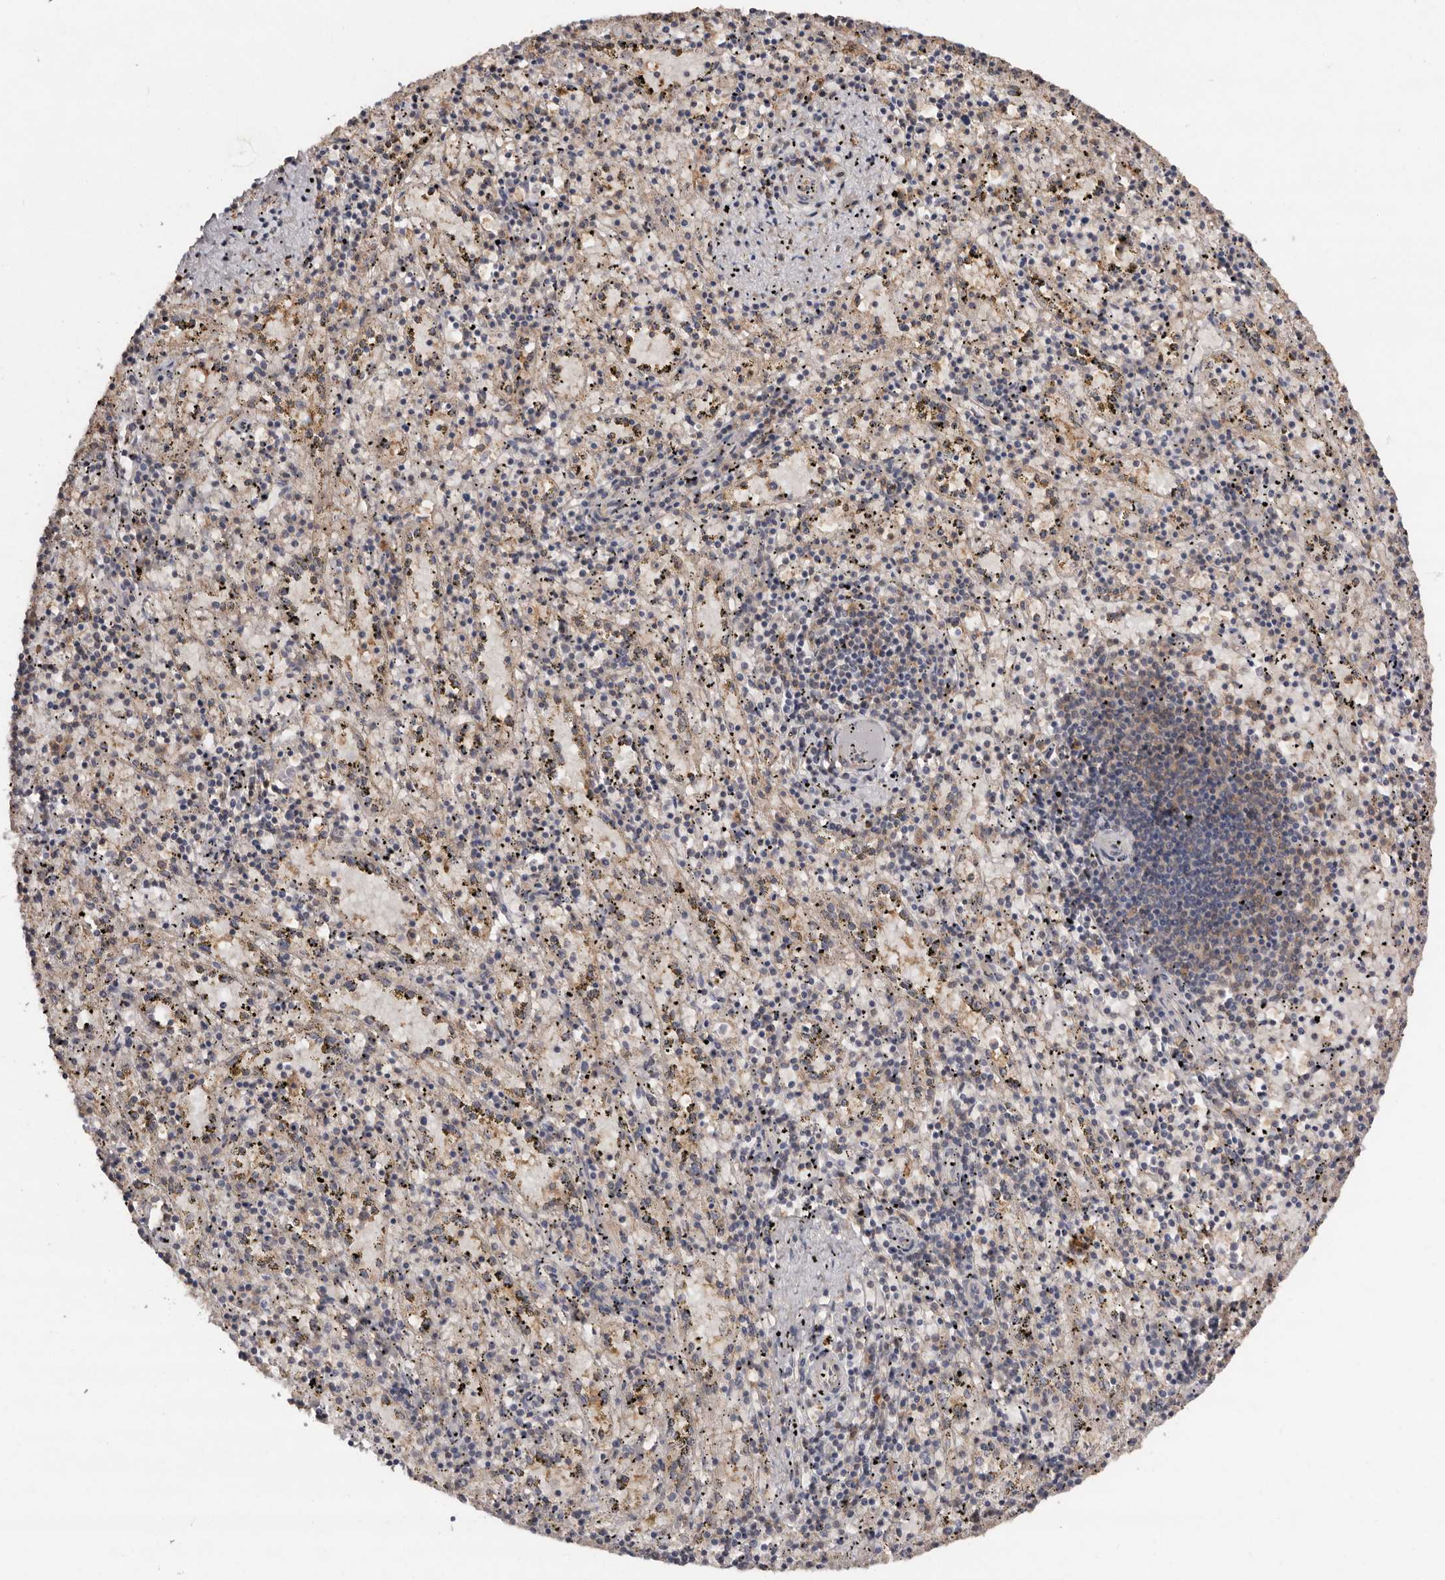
{"staining": {"intensity": "weak", "quantity": "25%-75%", "location": "cytoplasmic/membranous"}, "tissue": "spleen", "cell_type": "Cells in red pulp", "image_type": "normal", "snomed": [{"axis": "morphology", "description": "Normal tissue, NOS"}, {"axis": "topography", "description": "Spleen"}], "caption": "Brown immunohistochemical staining in unremarkable human spleen displays weak cytoplasmic/membranous expression in approximately 25%-75% of cells in red pulp.", "gene": "RWDD1", "patient": {"sex": "male", "age": 11}}